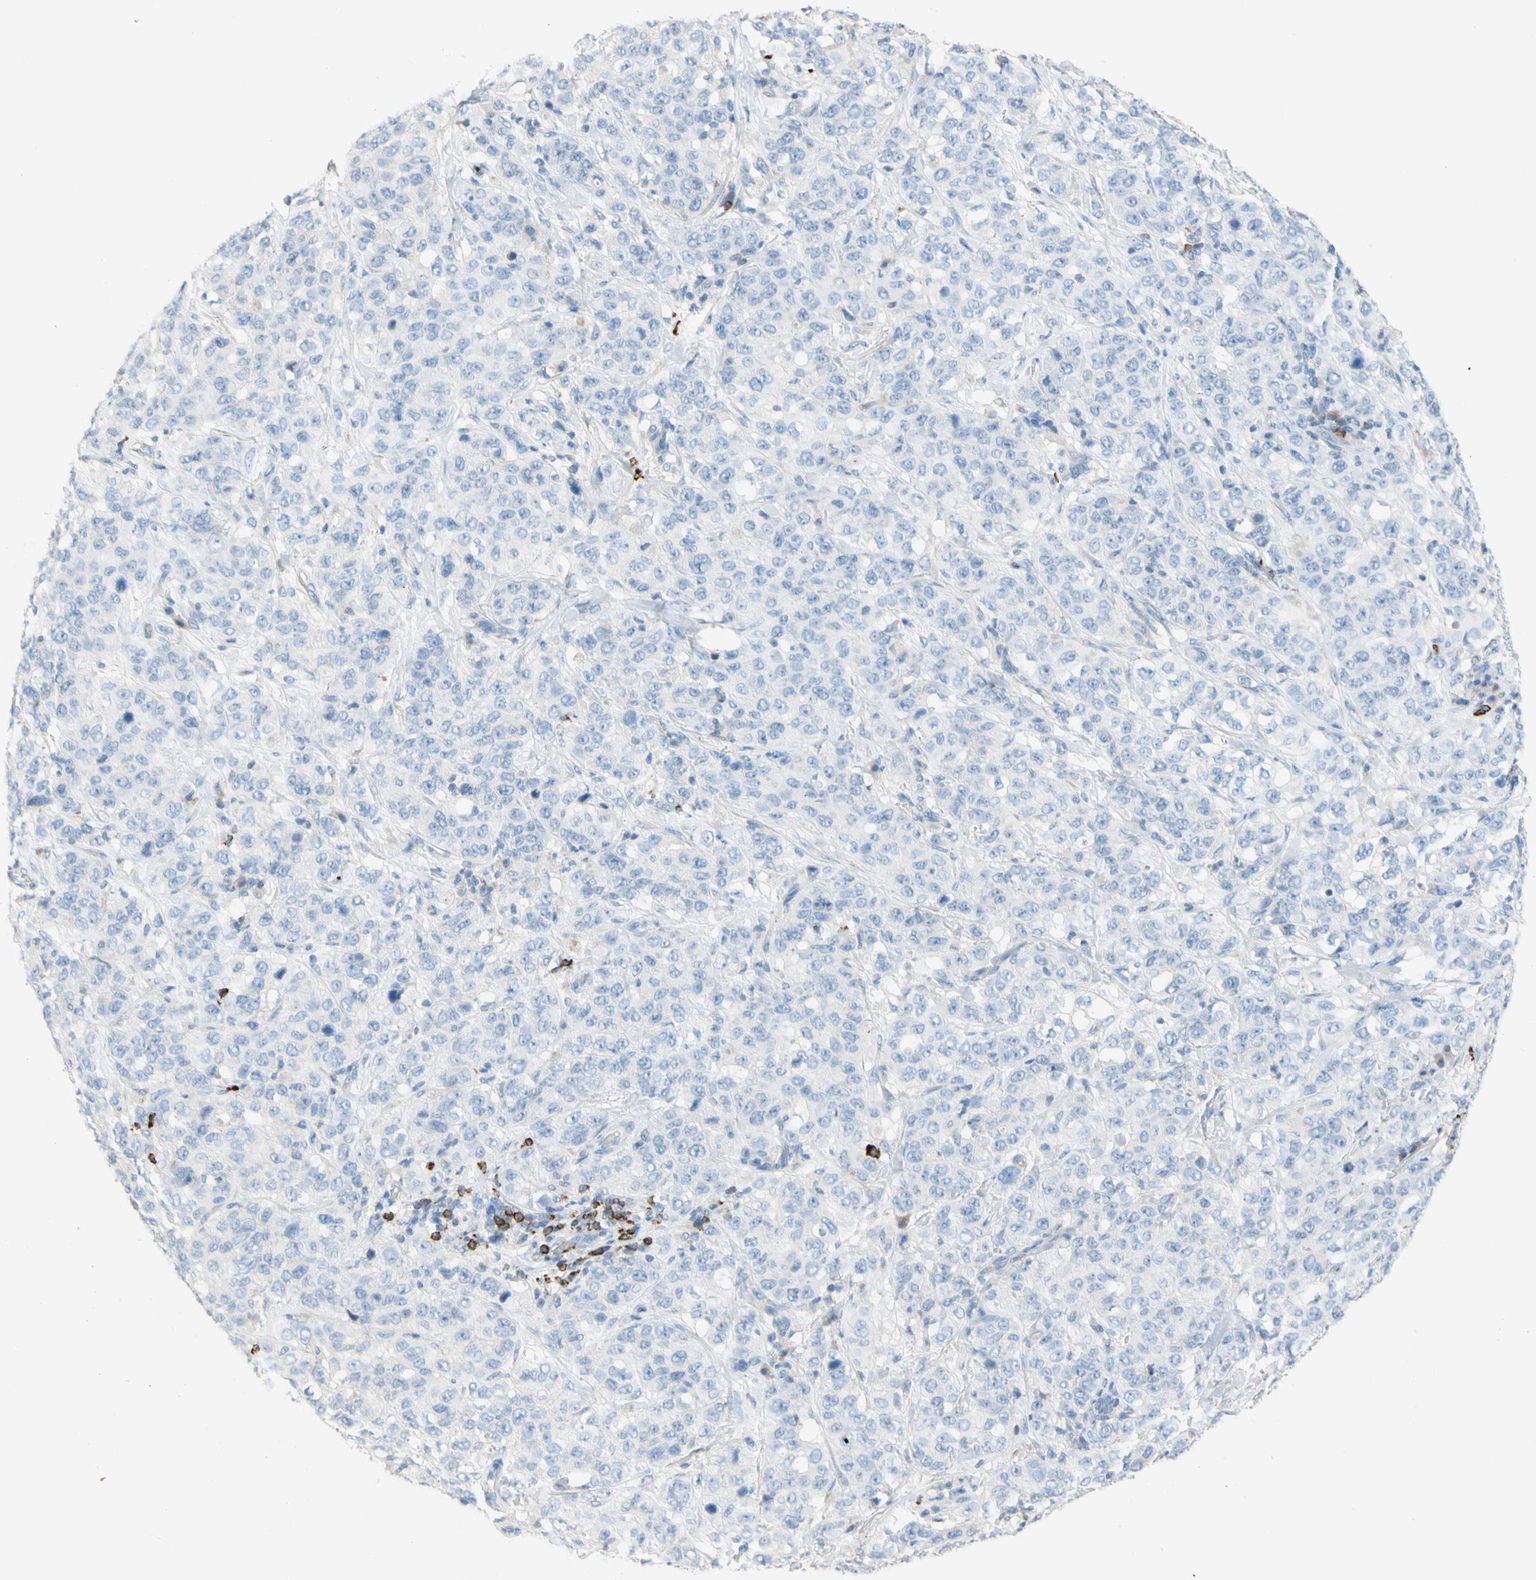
{"staining": {"intensity": "negative", "quantity": "none", "location": "none"}, "tissue": "stomach cancer", "cell_type": "Tumor cells", "image_type": "cancer", "snomed": [{"axis": "morphology", "description": "Adenocarcinoma, NOS"}, {"axis": "topography", "description": "Stomach"}], "caption": "This is a histopathology image of immunohistochemistry (IHC) staining of stomach cancer (adenocarcinoma), which shows no expression in tumor cells.", "gene": "PACSIN1", "patient": {"sex": "male", "age": 48}}